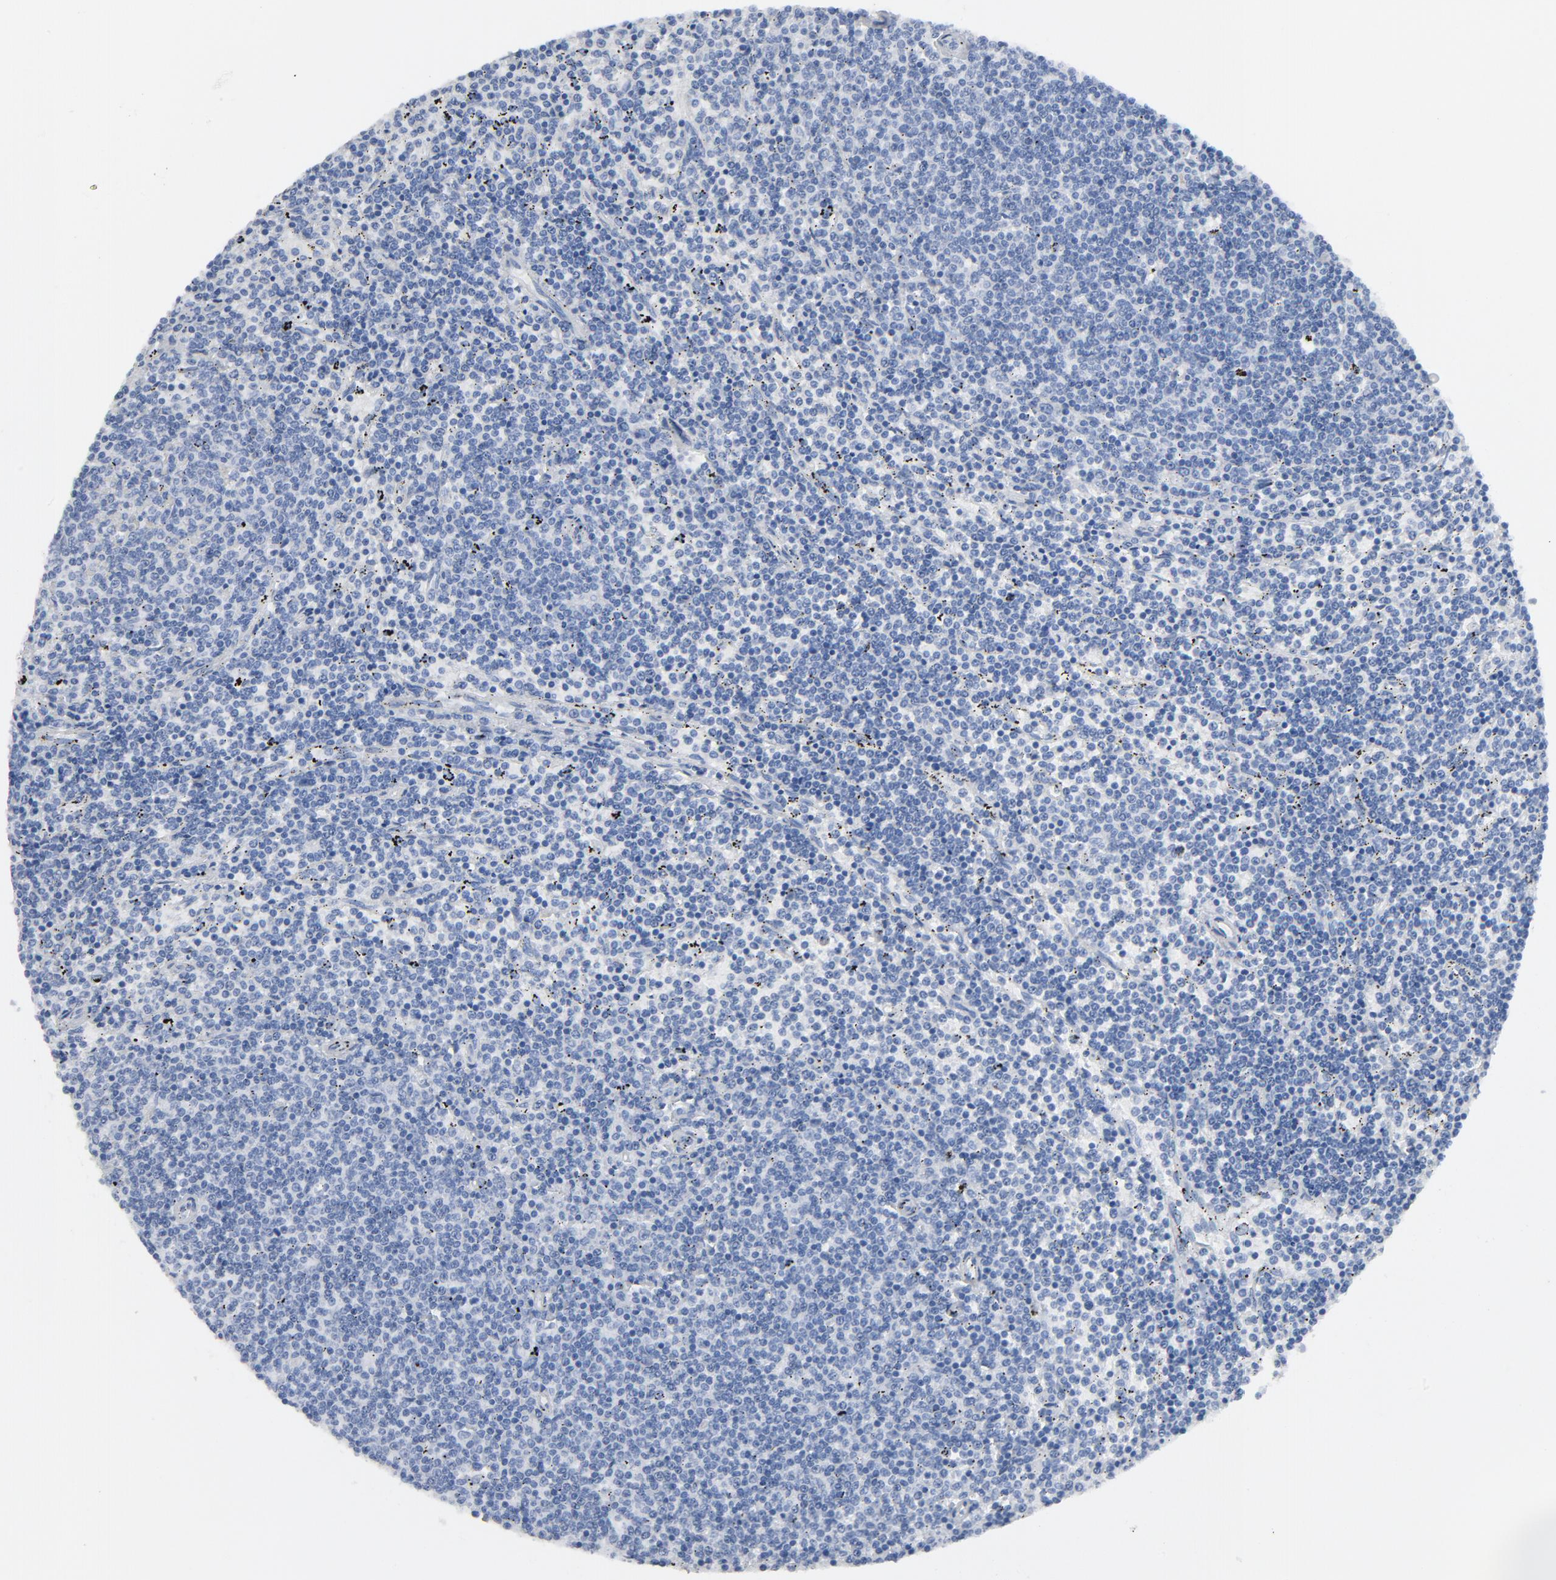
{"staining": {"intensity": "negative", "quantity": "none", "location": "none"}, "tissue": "lymphoma", "cell_type": "Tumor cells", "image_type": "cancer", "snomed": [{"axis": "morphology", "description": "Malignant lymphoma, non-Hodgkin's type, Low grade"}, {"axis": "topography", "description": "Spleen"}], "caption": "Tumor cells are negative for protein expression in human malignant lymphoma, non-Hodgkin's type (low-grade). Brightfield microscopy of immunohistochemistry stained with DAB (brown) and hematoxylin (blue), captured at high magnification.", "gene": "C14orf119", "patient": {"sex": "female", "age": 50}}